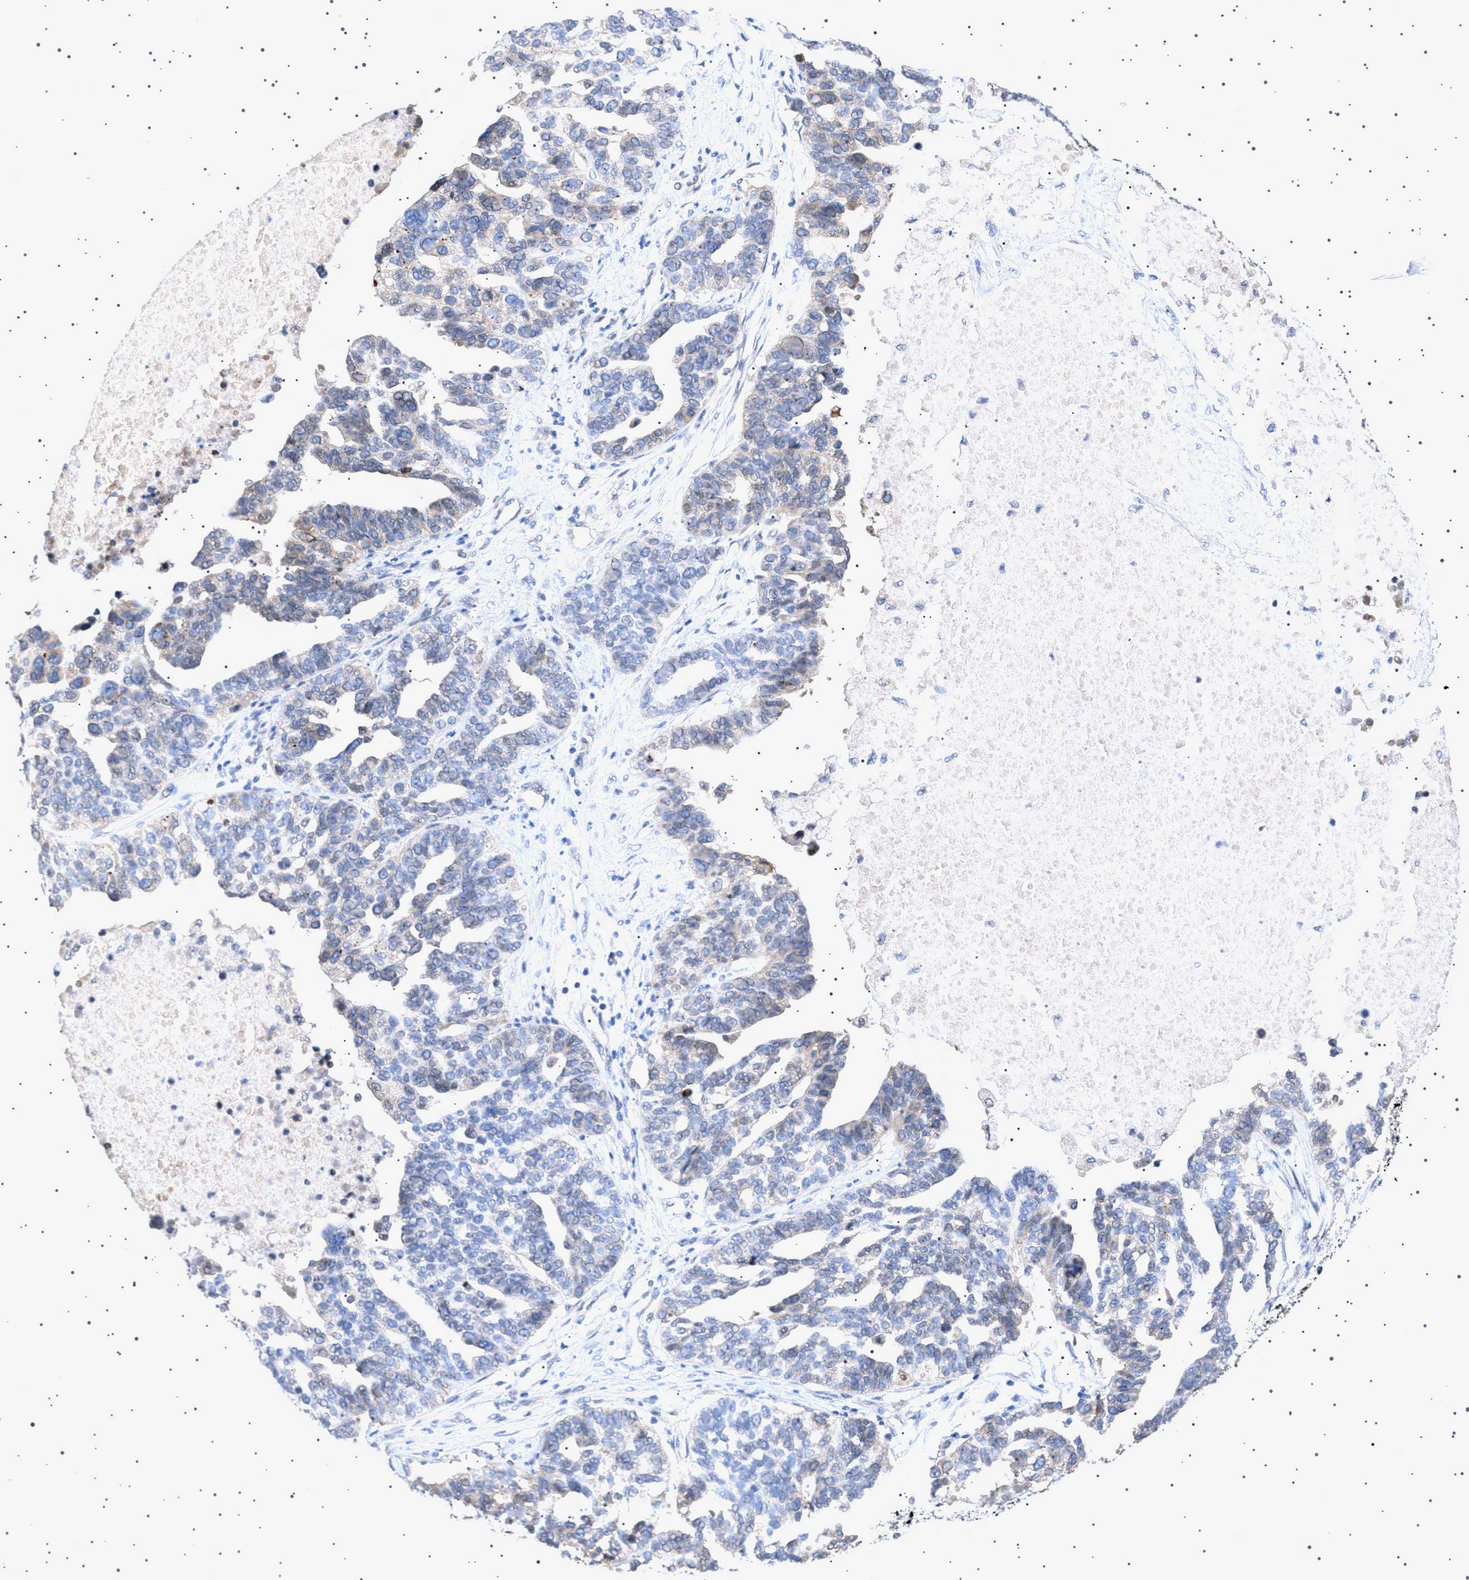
{"staining": {"intensity": "weak", "quantity": "<25%", "location": "cytoplasmic/membranous"}, "tissue": "ovarian cancer", "cell_type": "Tumor cells", "image_type": "cancer", "snomed": [{"axis": "morphology", "description": "Cystadenocarcinoma, serous, NOS"}, {"axis": "topography", "description": "Ovary"}], "caption": "Immunohistochemistry photomicrograph of neoplastic tissue: human ovarian cancer (serous cystadenocarcinoma) stained with DAB reveals no significant protein positivity in tumor cells. Brightfield microscopy of IHC stained with DAB (3,3'-diaminobenzidine) (brown) and hematoxylin (blue), captured at high magnification.", "gene": "NUP93", "patient": {"sex": "female", "age": 59}}